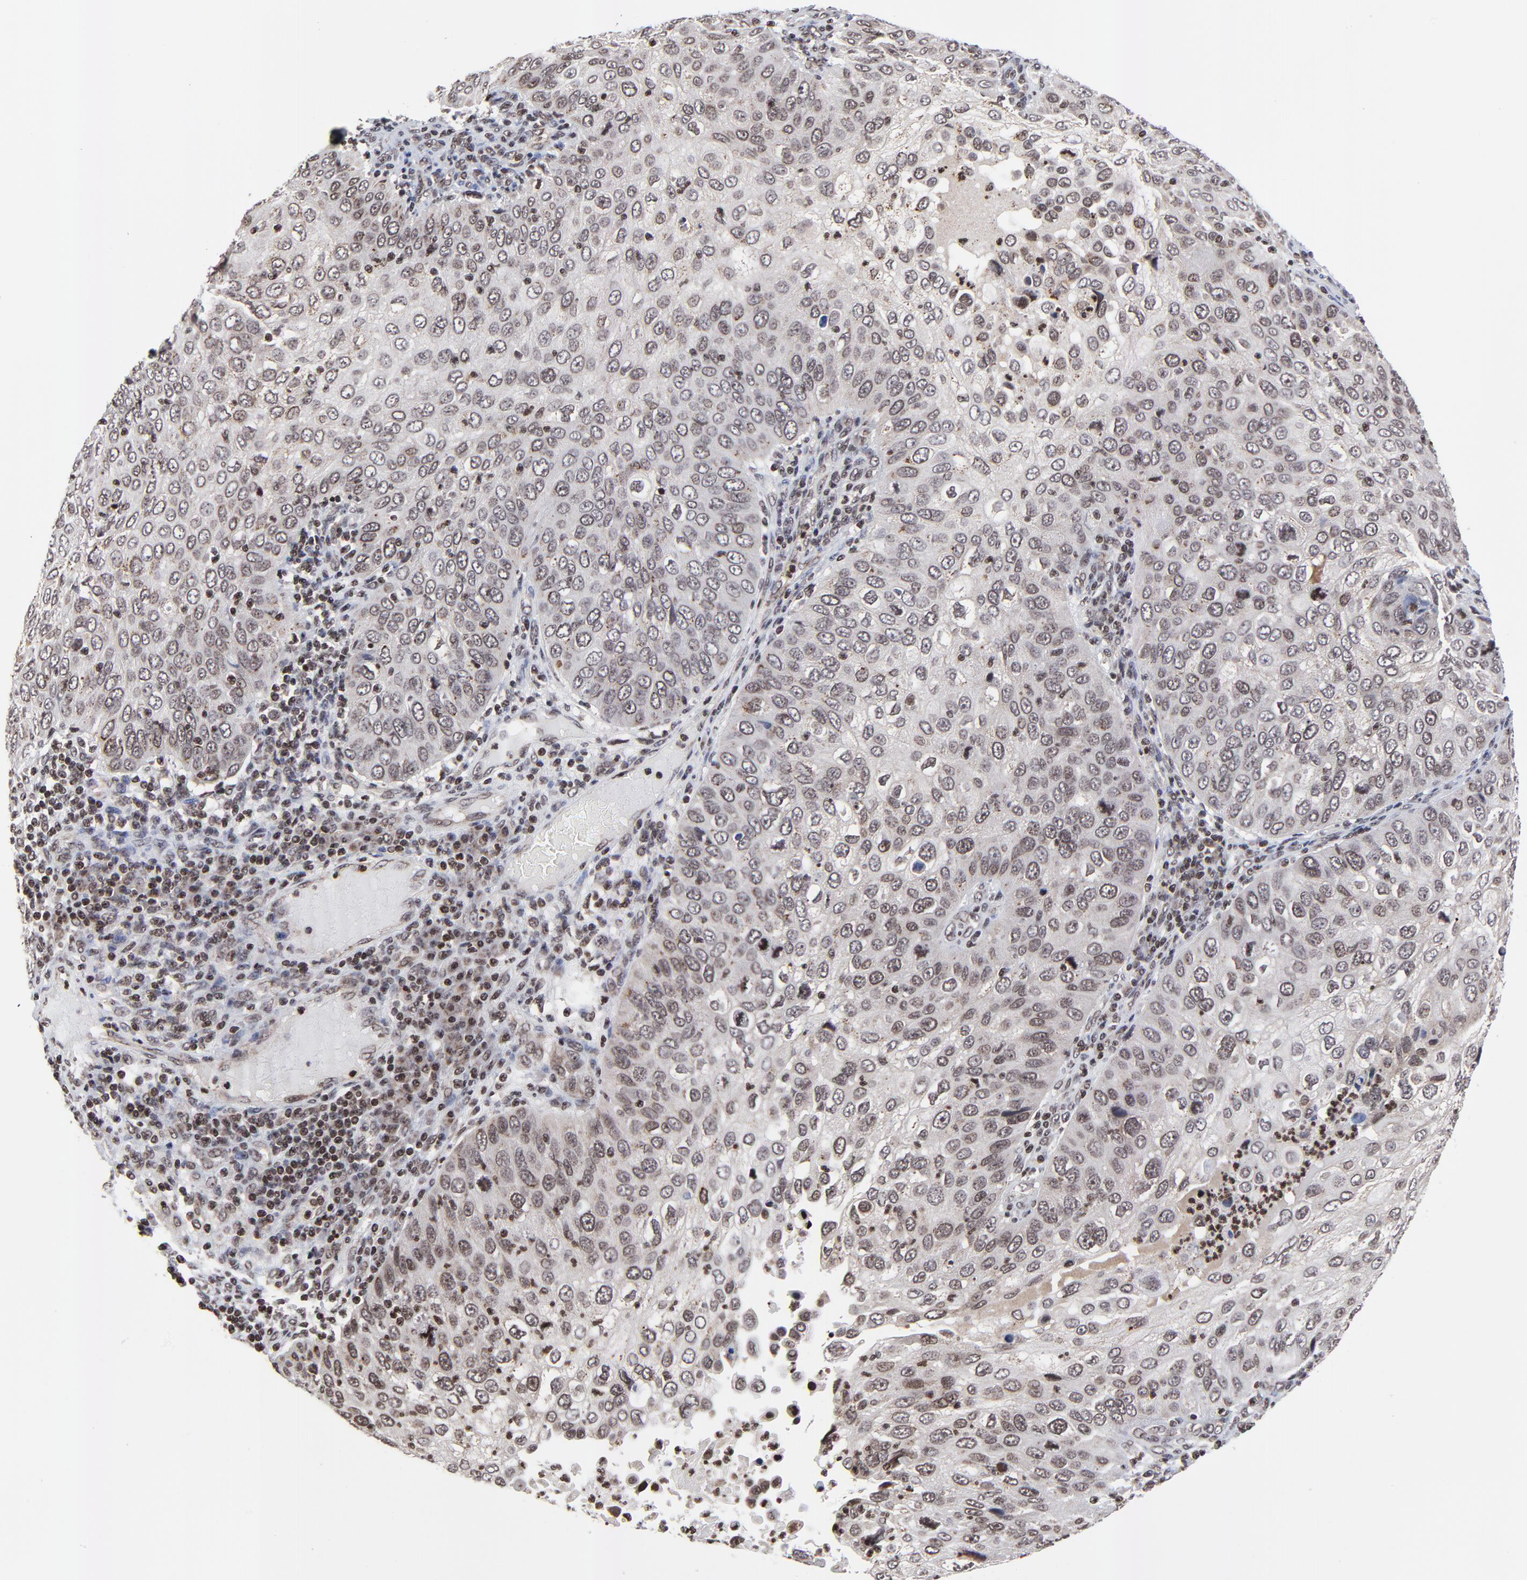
{"staining": {"intensity": "moderate", "quantity": ">75%", "location": "cytoplasmic/membranous,nuclear"}, "tissue": "skin cancer", "cell_type": "Tumor cells", "image_type": "cancer", "snomed": [{"axis": "morphology", "description": "Squamous cell carcinoma, NOS"}, {"axis": "topography", "description": "Skin"}], "caption": "An immunohistochemistry (IHC) micrograph of tumor tissue is shown. Protein staining in brown labels moderate cytoplasmic/membranous and nuclear positivity in skin cancer (squamous cell carcinoma) within tumor cells.", "gene": "ZNF777", "patient": {"sex": "male", "age": 87}}